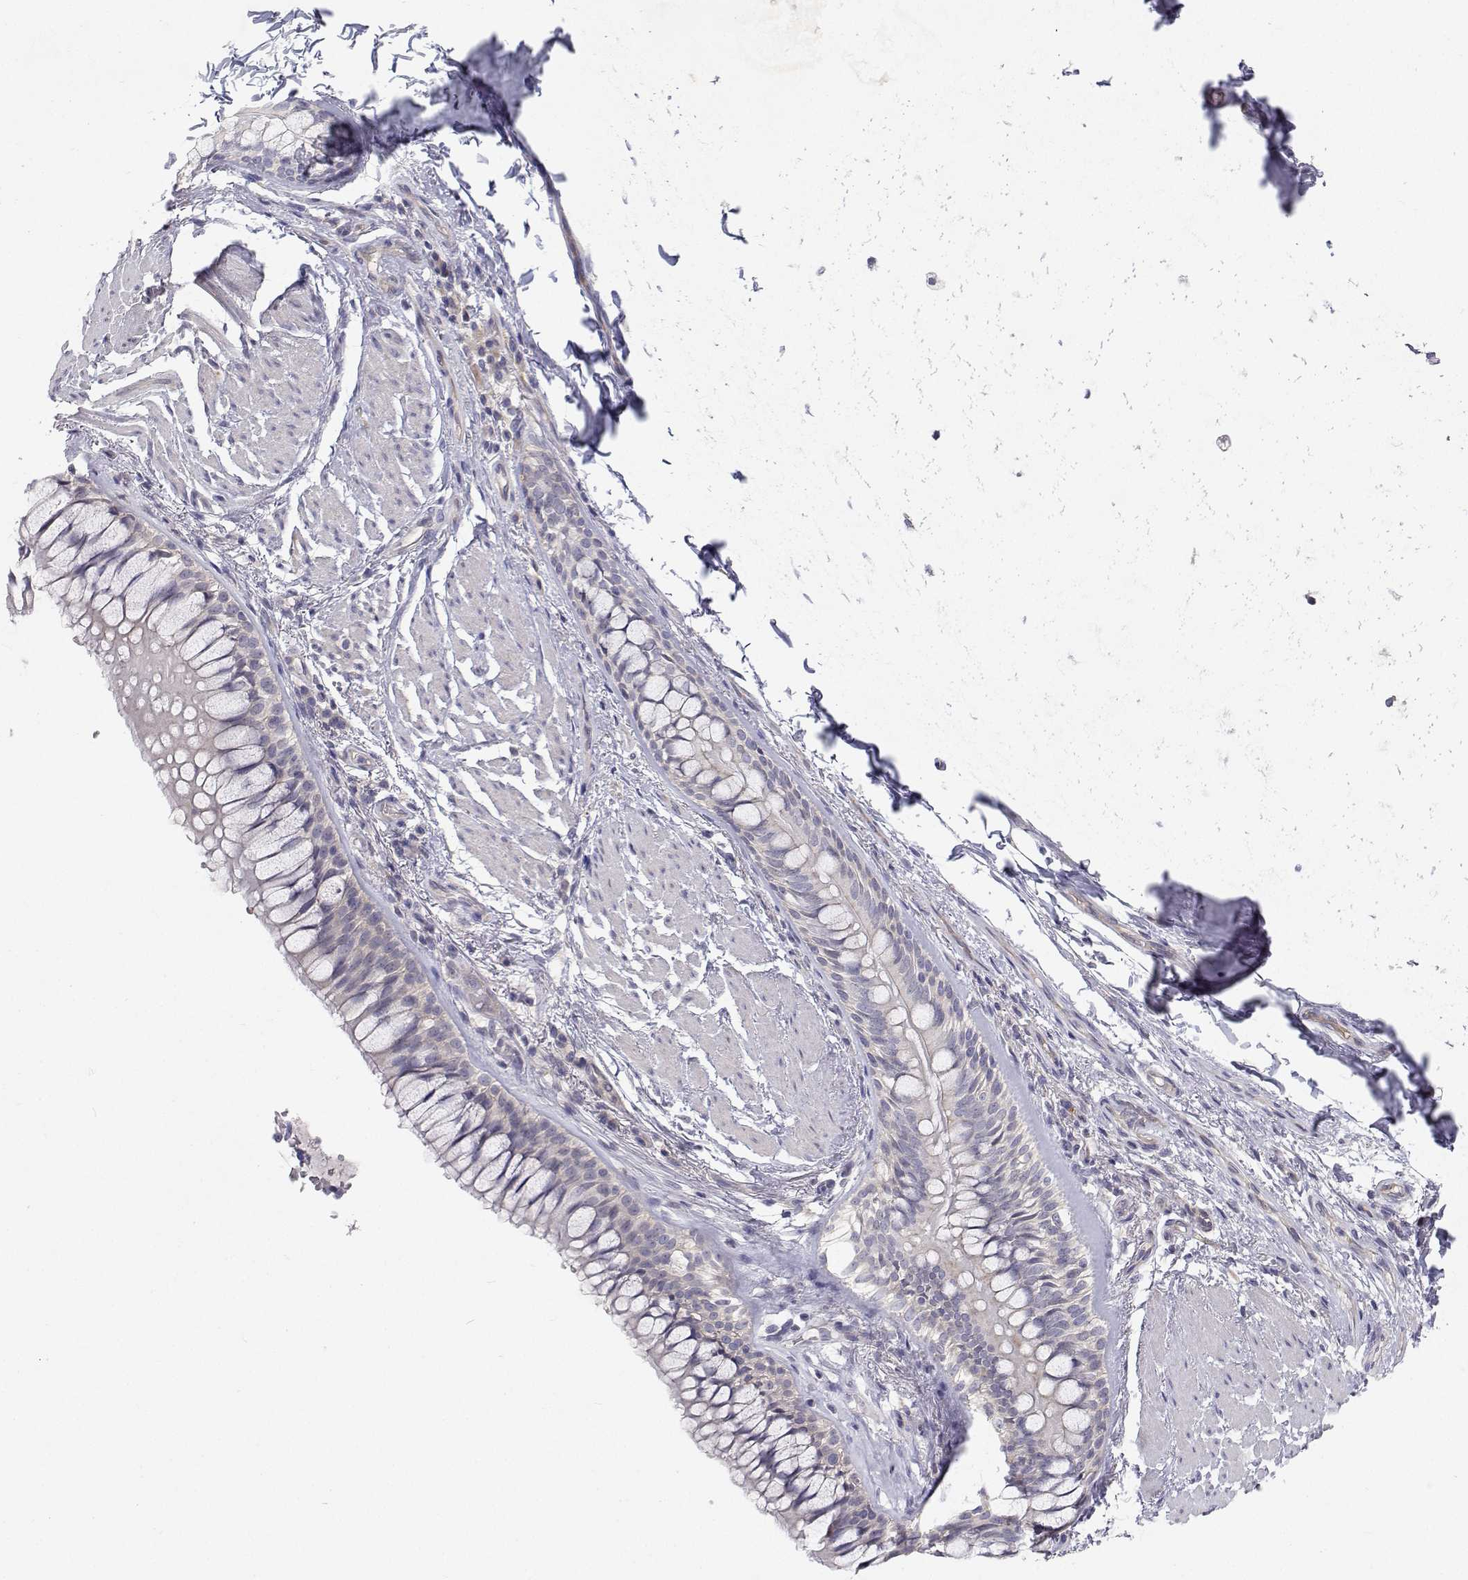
{"staining": {"intensity": "negative", "quantity": "none", "location": "none"}, "tissue": "adipose tissue", "cell_type": "Adipocytes", "image_type": "normal", "snomed": [{"axis": "morphology", "description": "Normal tissue, NOS"}, {"axis": "topography", "description": "Cartilage tissue"}, {"axis": "topography", "description": "Bronchus"}], "caption": "Protein analysis of benign adipose tissue exhibits no significant expression in adipocytes. (DAB immunohistochemistry (IHC) with hematoxylin counter stain).", "gene": "MYPN", "patient": {"sex": "male", "age": 64}}